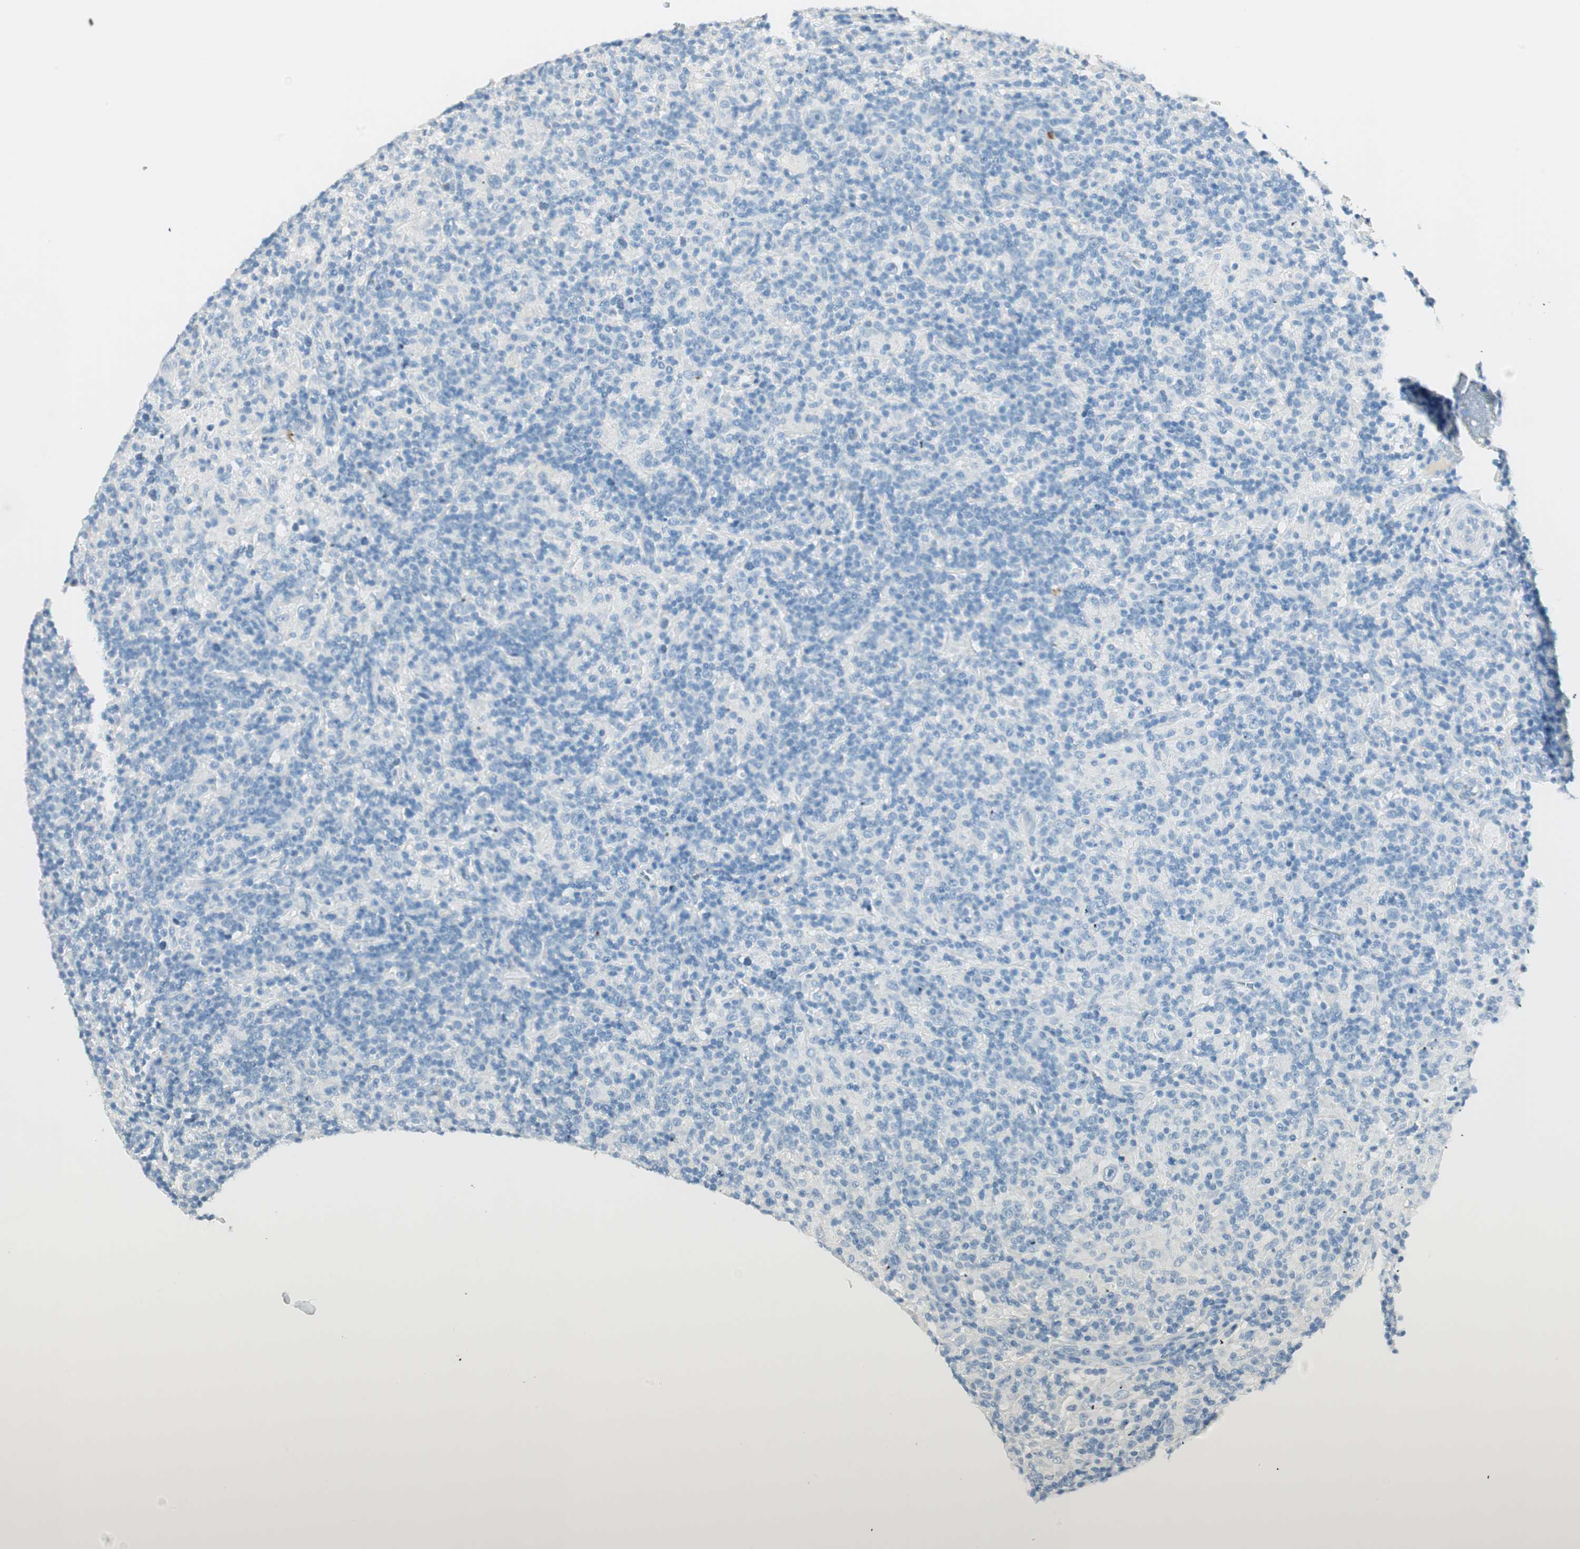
{"staining": {"intensity": "negative", "quantity": "none", "location": "none"}, "tissue": "lymphoma", "cell_type": "Tumor cells", "image_type": "cancer", "snomed": [{"axis": "morphology", "description": "Hodgkin's disease, NOS"}, {"axis": "topography", "description": "Lymph node"}], "caption": "The image exhibits no significant staining in tumor cells of lymphoma.", "gene": "HPGD", "patient": {"sex": "male", "age": 70}}